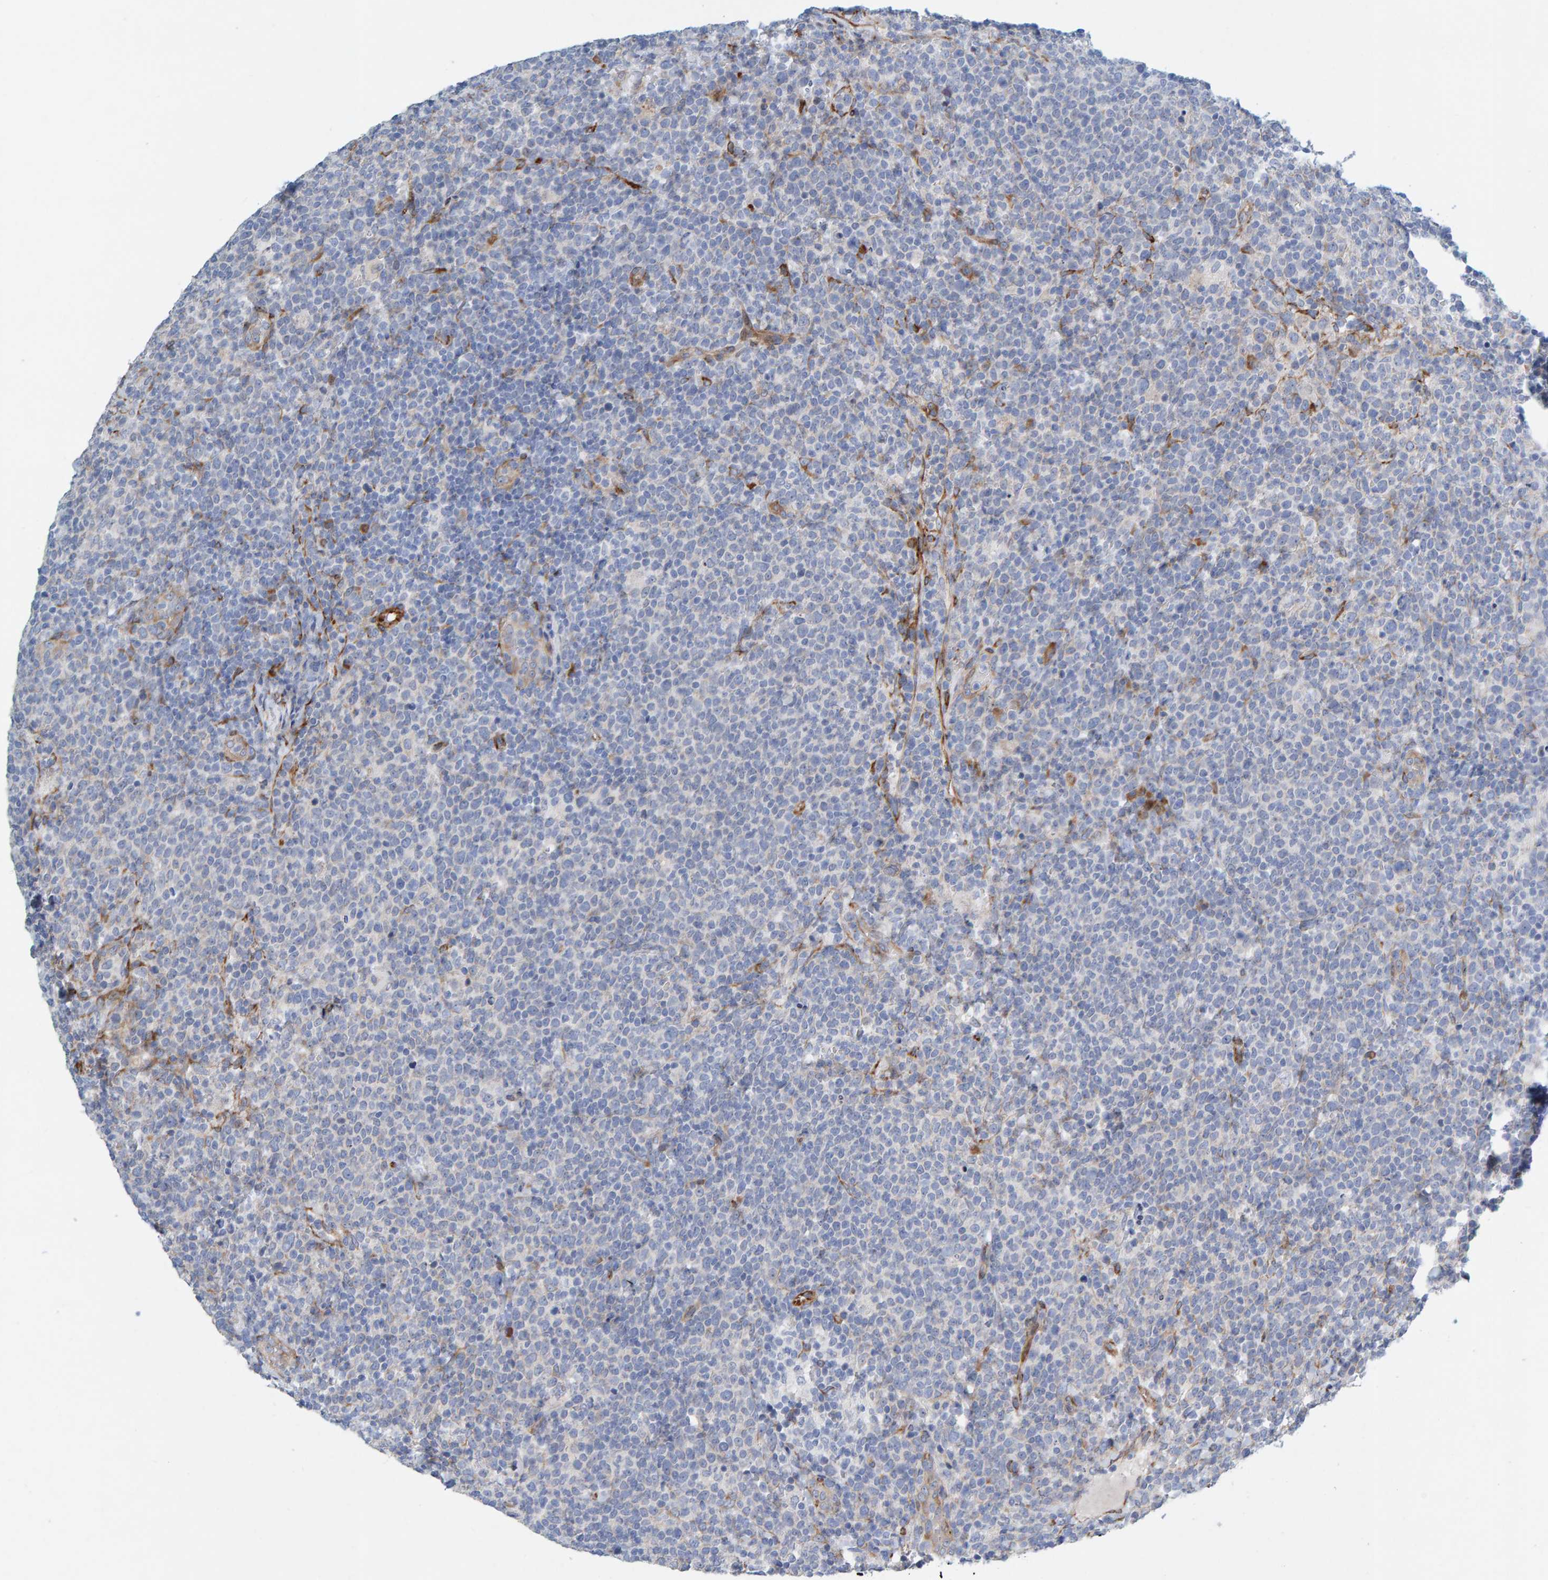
{"staining": {"intensity": "negative", "quantity": "none", "location": "none"}, "tissue": "lymphoma", "cell_type": "Tumor cells", "image_type": "cancer", "snomed": [{"axis": "morphology", "description": "Malignant lymphoma, non-Hodgkin's type, High grade"}, {"axis": "topography", "description": "Lymph node"}], "caption": "An IHC image of high-grade malignant lymphoma, non-Hodgkin's type is shown. There is no staining in tumor cells of high-grade malignant lymphoma, non-Hodgkin's type.", "gene": "MMP16", "patient": {"sex": "male", "age": 61}}